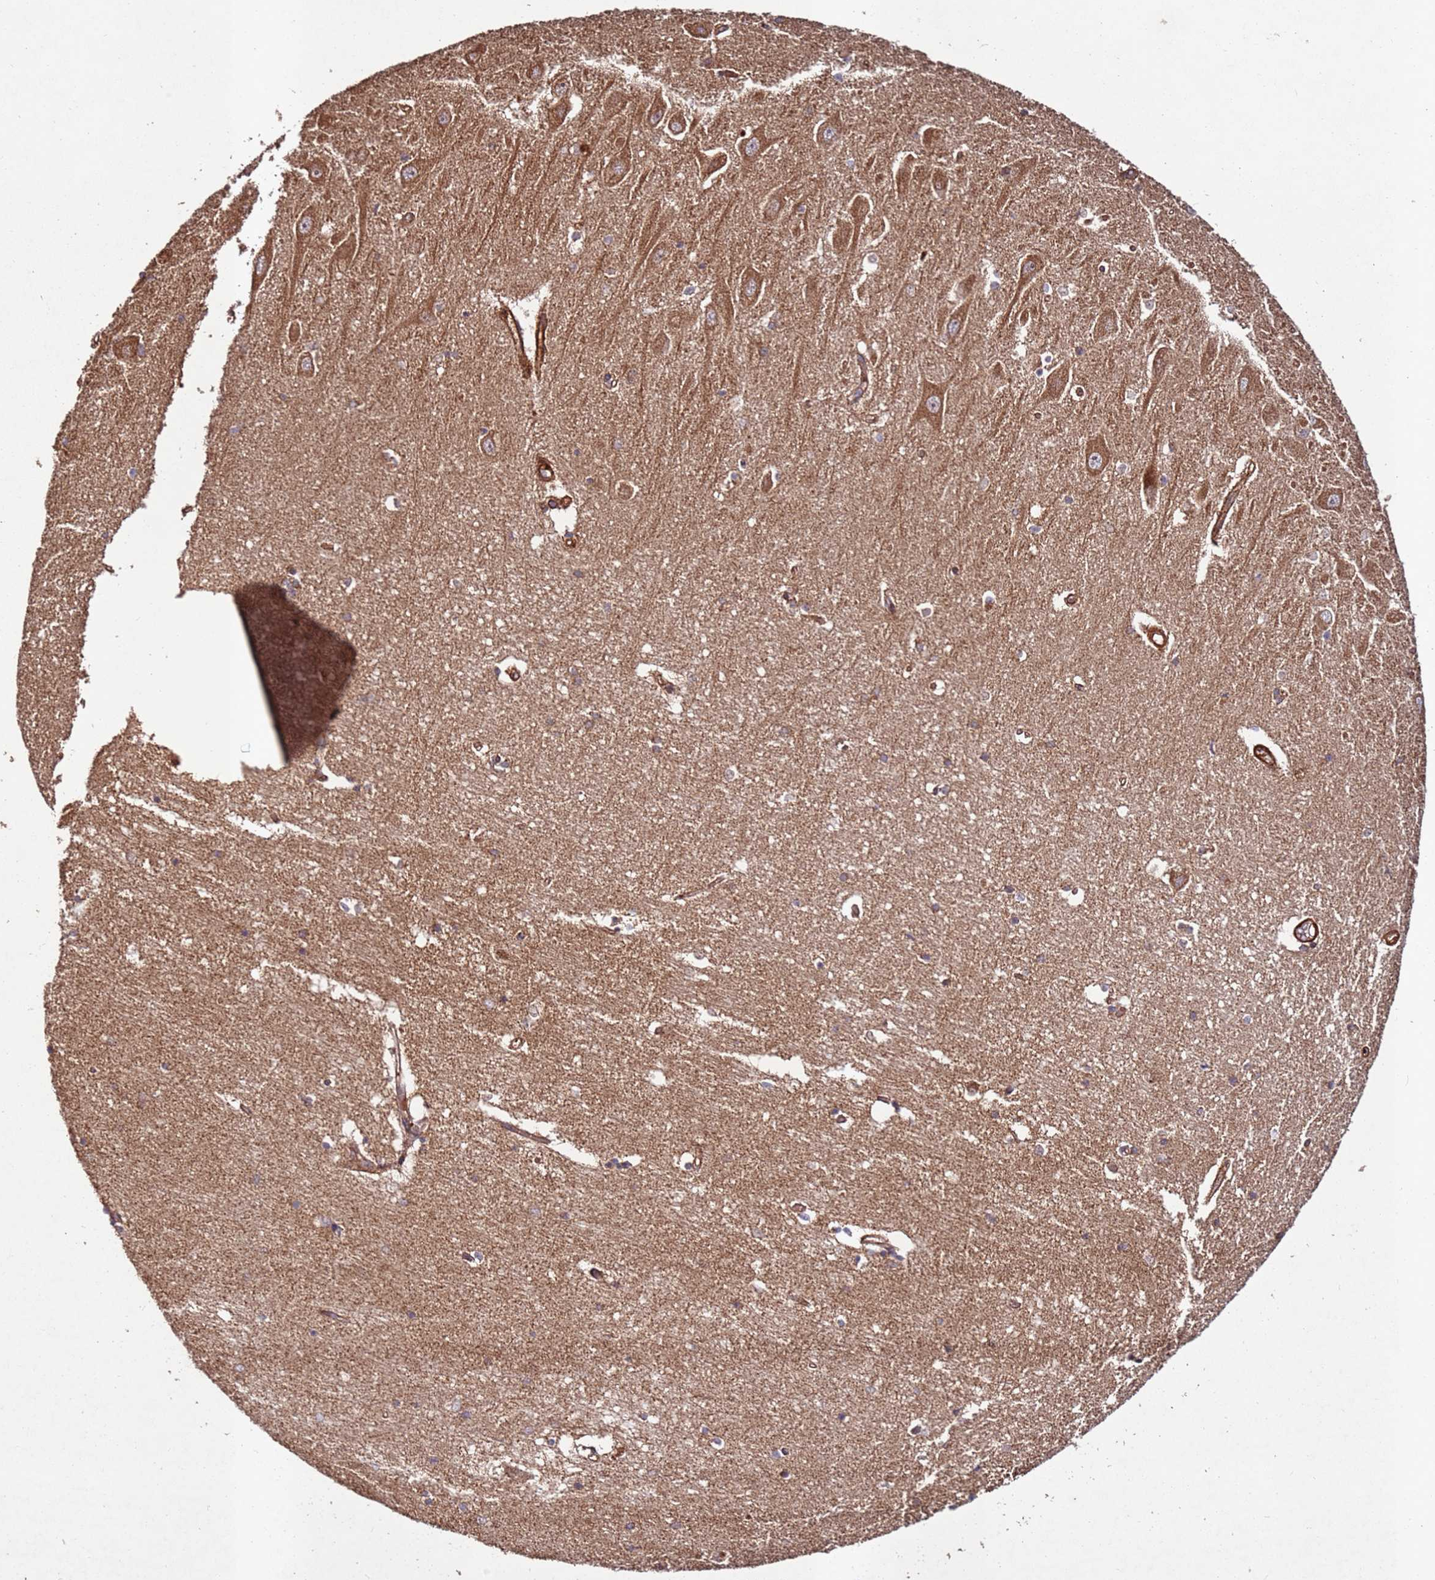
{"staining": {"intensity": "moderate", "quantity": "<25%", "location": "cytoplasmic/membranous"}, "tissue": "hippocampus", "cell_type": "Glial cells", "image_type": "normal", "snomed": [{"axis": "morphology", "description": "Normal tissue, NOS"}, {"axis": "topography", "description": "Hippocampus"}], "caption": "Approximately <25% of glial cells in benign human hippocampus reveal moderate cytoplasmic/membranous protein positivity as visualized by brown immunohistochemical staining.", "gene": "FAM186A", "patient": {"sex": "male", "age": 45}}